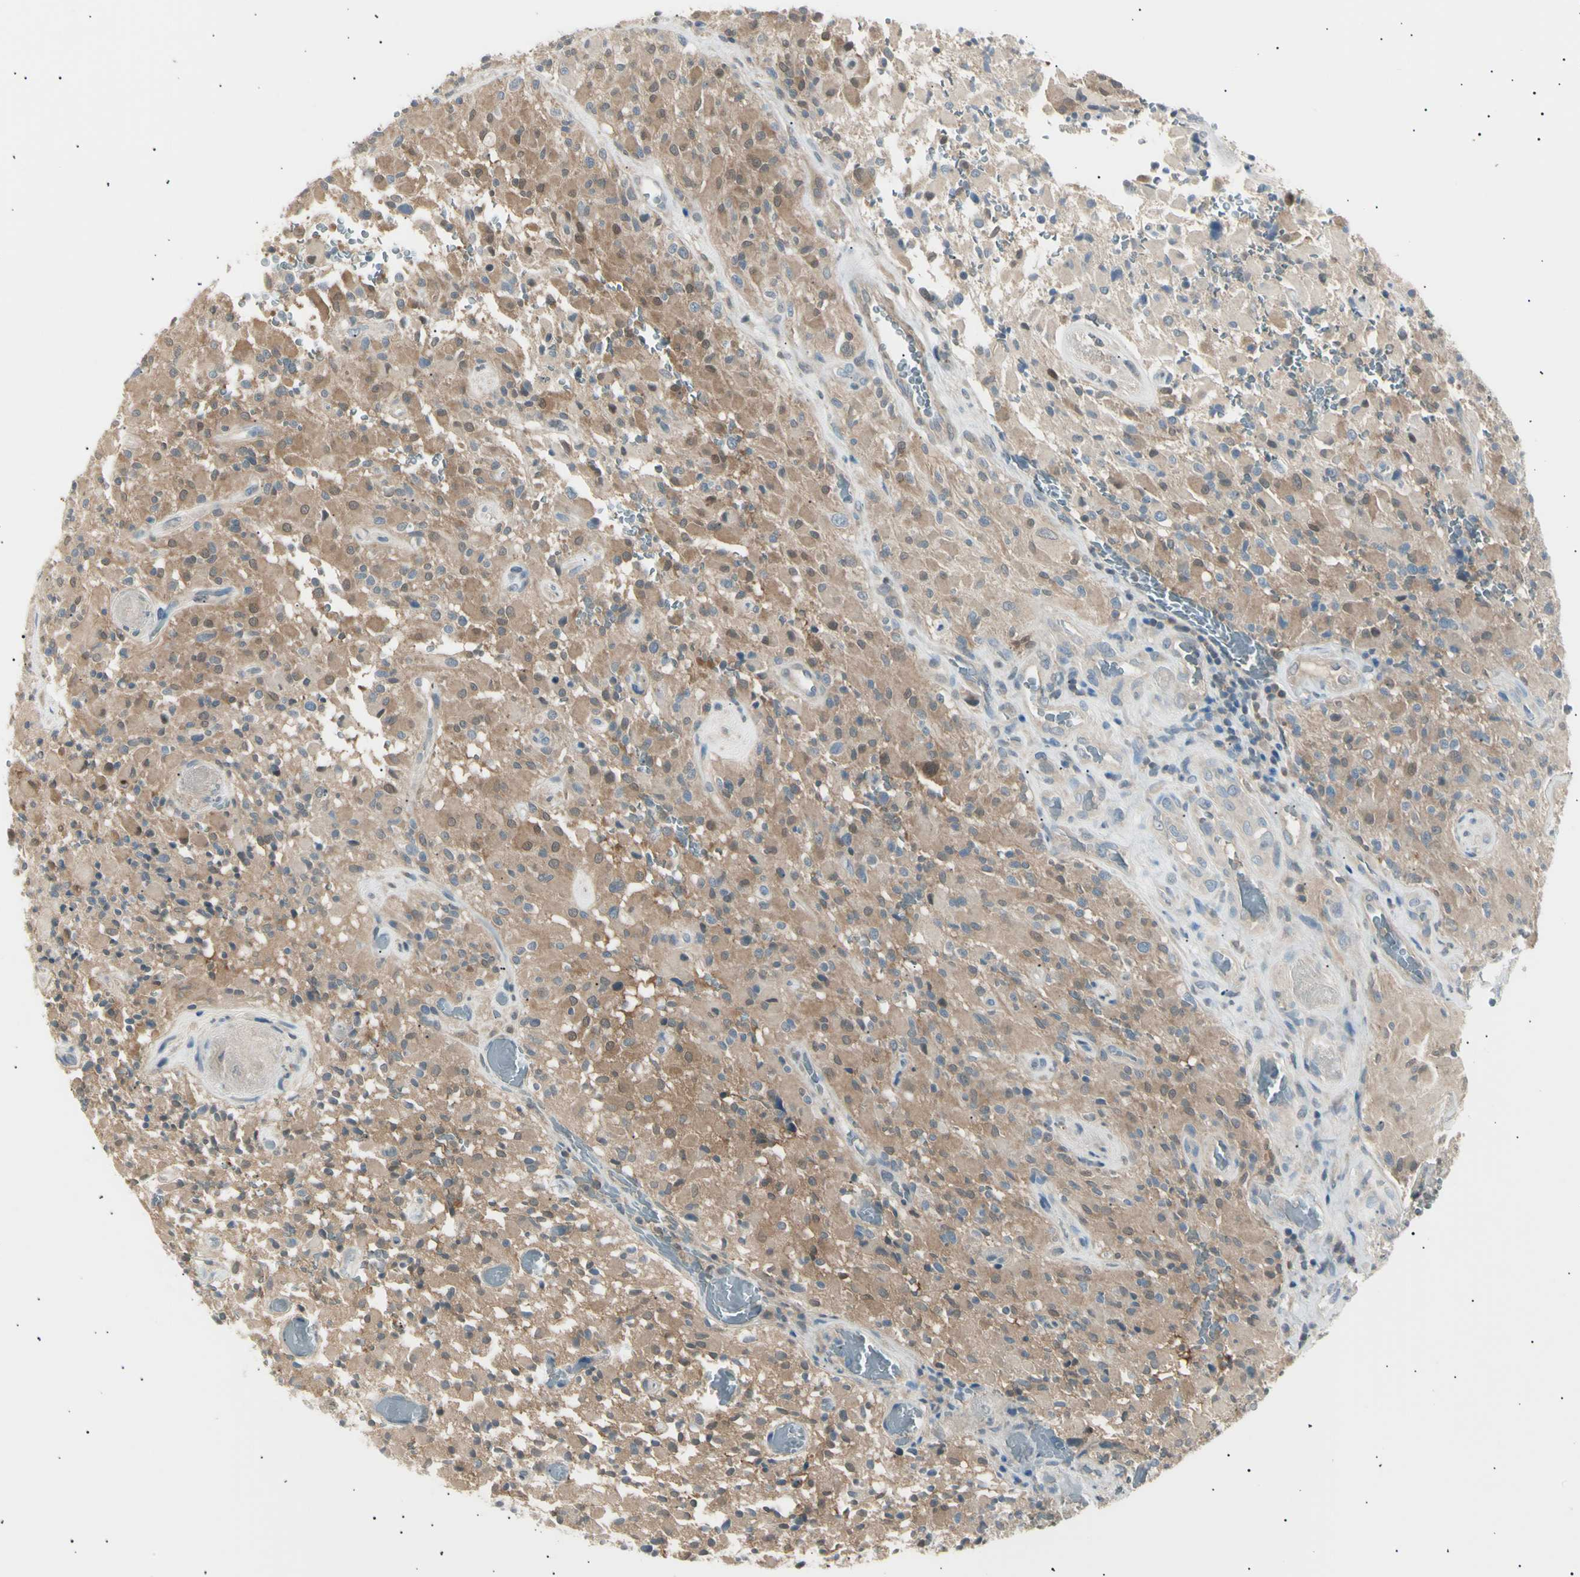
{"staining": {"intensity": "moderate", "quantity": ">75%", "location": "cytoplasmic/membranous"}, "tissue": "glioma", "cell_type": "Tumor cells", "image_type": "cancer", "snomed": [{"axis": "morphology", "description": "Glioma, malignant, High grade"}, {"axis": "topography", "description": "Brain"}], "caption": "Immunohistochemical staining of glioma demonstrates medium levels of moderate cytoplasmic/membranous protein expression in approximately >75% of tumor cells.", "gene": "LHPP", "patient": {"sex": "male", "age": 71}}